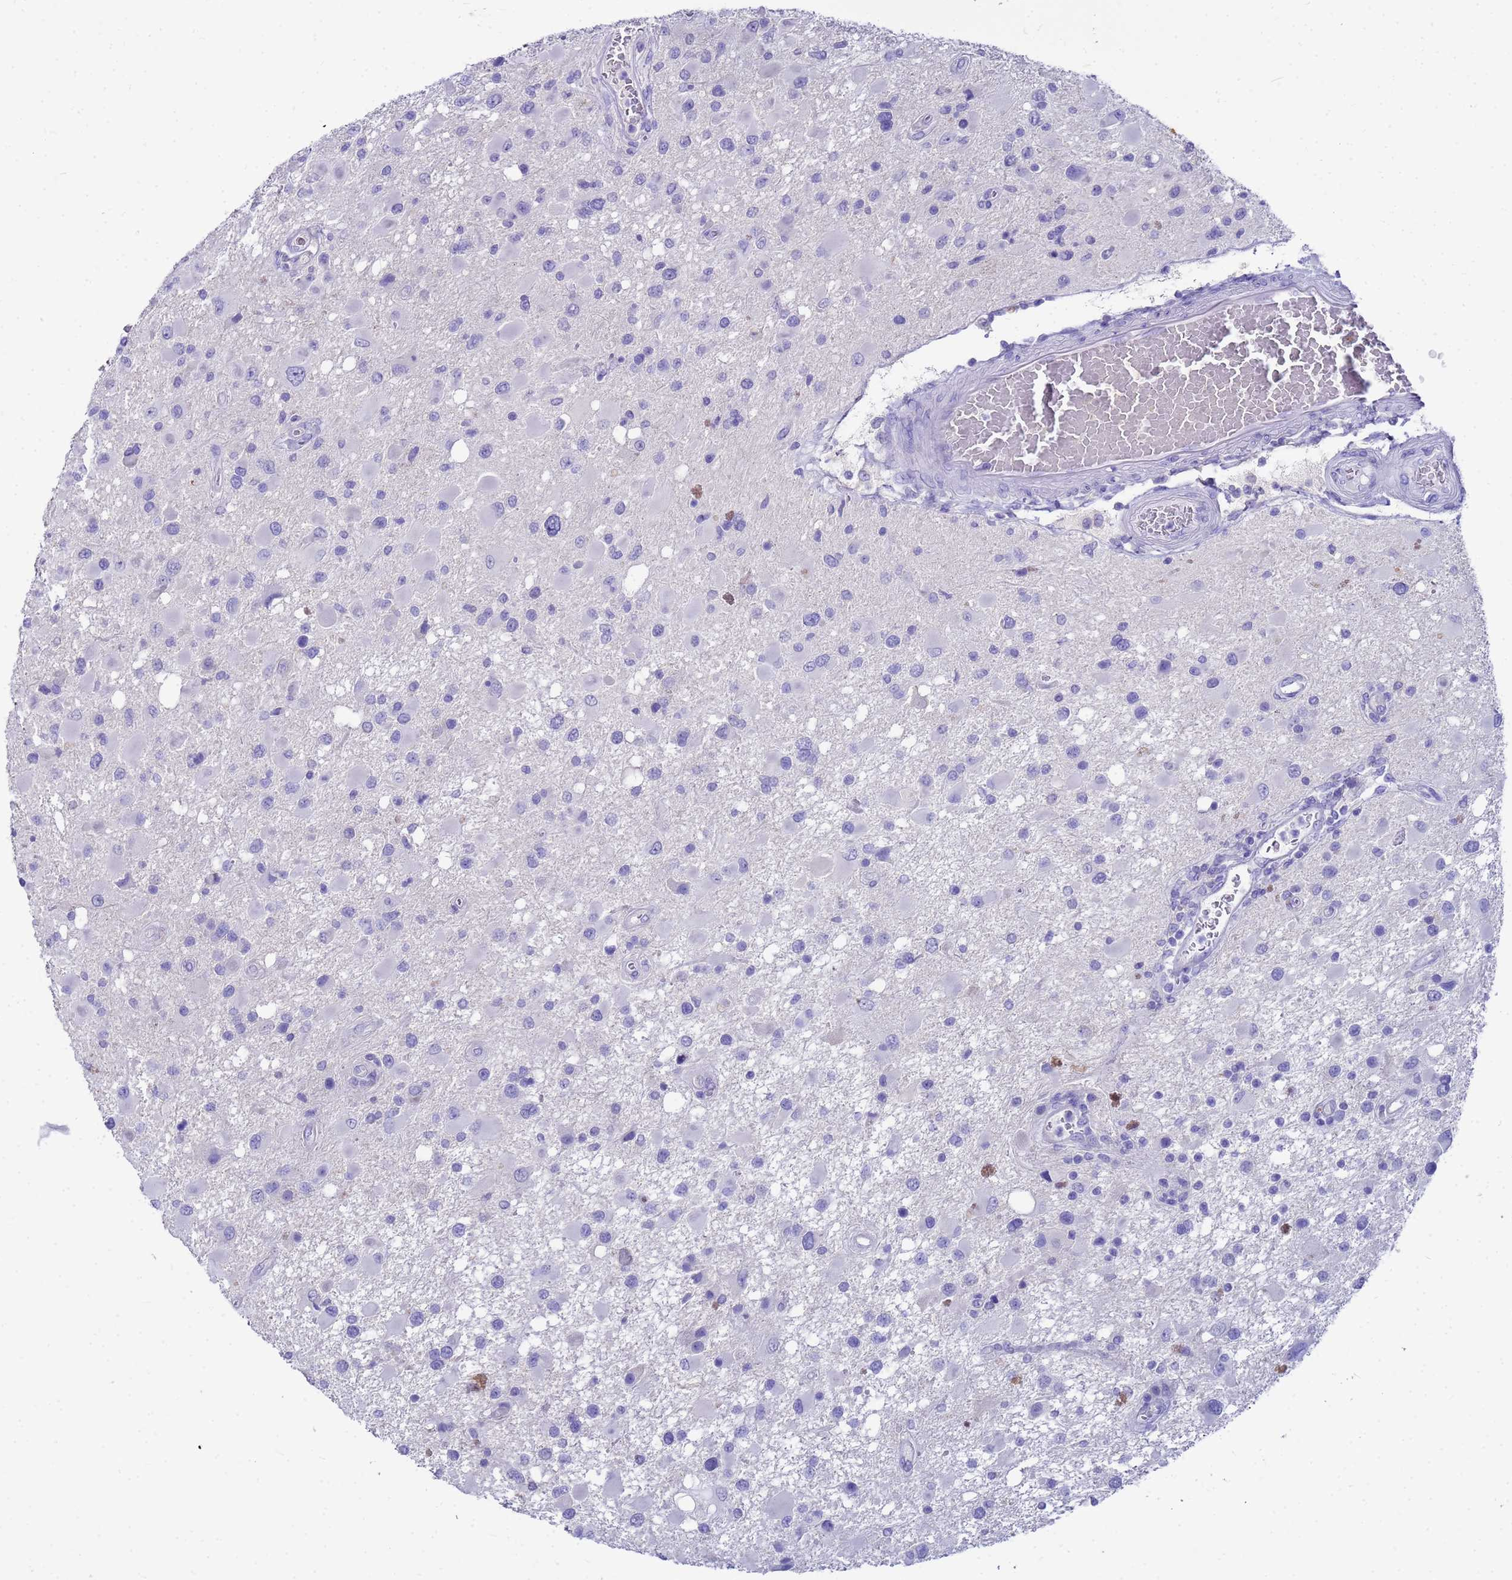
{"staining": {"intensity": "negative", "quantity": "none", "location": "none"}, "tissue": "glioma", "cell_type": "Tumor cells", "image_type": "cancer", "snomed": [{"axis": "morphology", "description": "Glioma, malignant, High grade"}, {"axis": "topography", "description": "Brain"}], "caption": "High-grade glioma (malignant) was stained to show a protein in brown. There is no significant staining in tumor cells. The staining is performed using DAB (3,3'-diaminobenzidine) brown chromogen with nuclei counter-stained in using hematoxylin.", "gene": "MS4A13", "patient": {"sex": "male", "age": 53}}